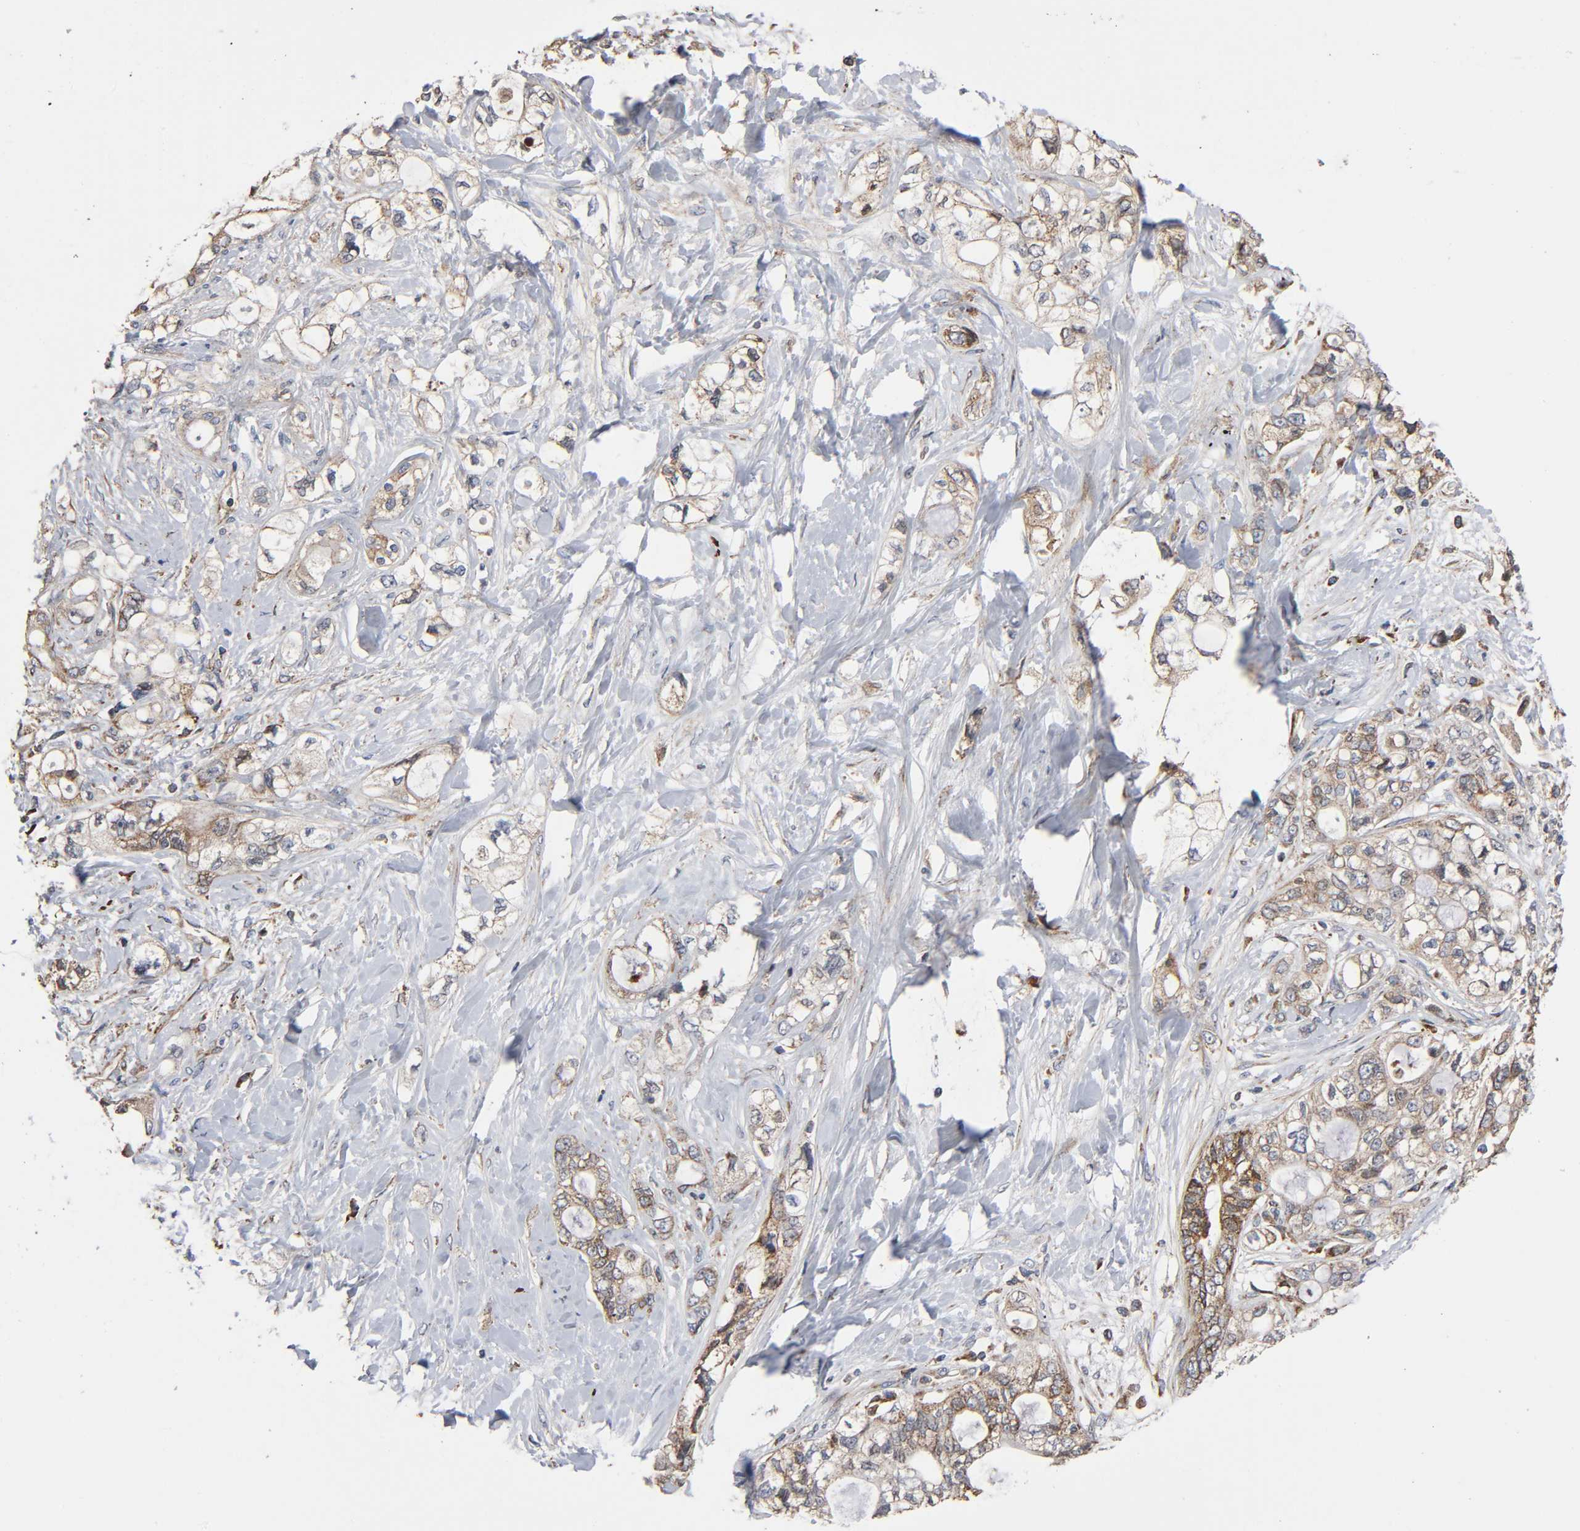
{"staining": {"intensity": "moderate", "quantity": ">75%", "location": "cytoplasmic/membranous"}, "tissue": "pancreatic cancer", "cell_type": "Tumor cells", "image_type": "cancer", "snomed": [{"axis": "morphology", "description": "Adenocarcinoma, NOS"}, {"axis": "topography", "description": "Pancreas"}], "caption": "Immunohistochemistry image of neoplastic tissue: human adenocarcinoma (pancreatic) stained using immunohistochemistry displays medium levels of moderate protein expression localized specifically in the cytoplasmic/membranous of tumor cells, appearing as a cytoplasmic/membranous brown color.", "gene": "MAP3K1", "patient": {"sex": "male", "age": 70}}